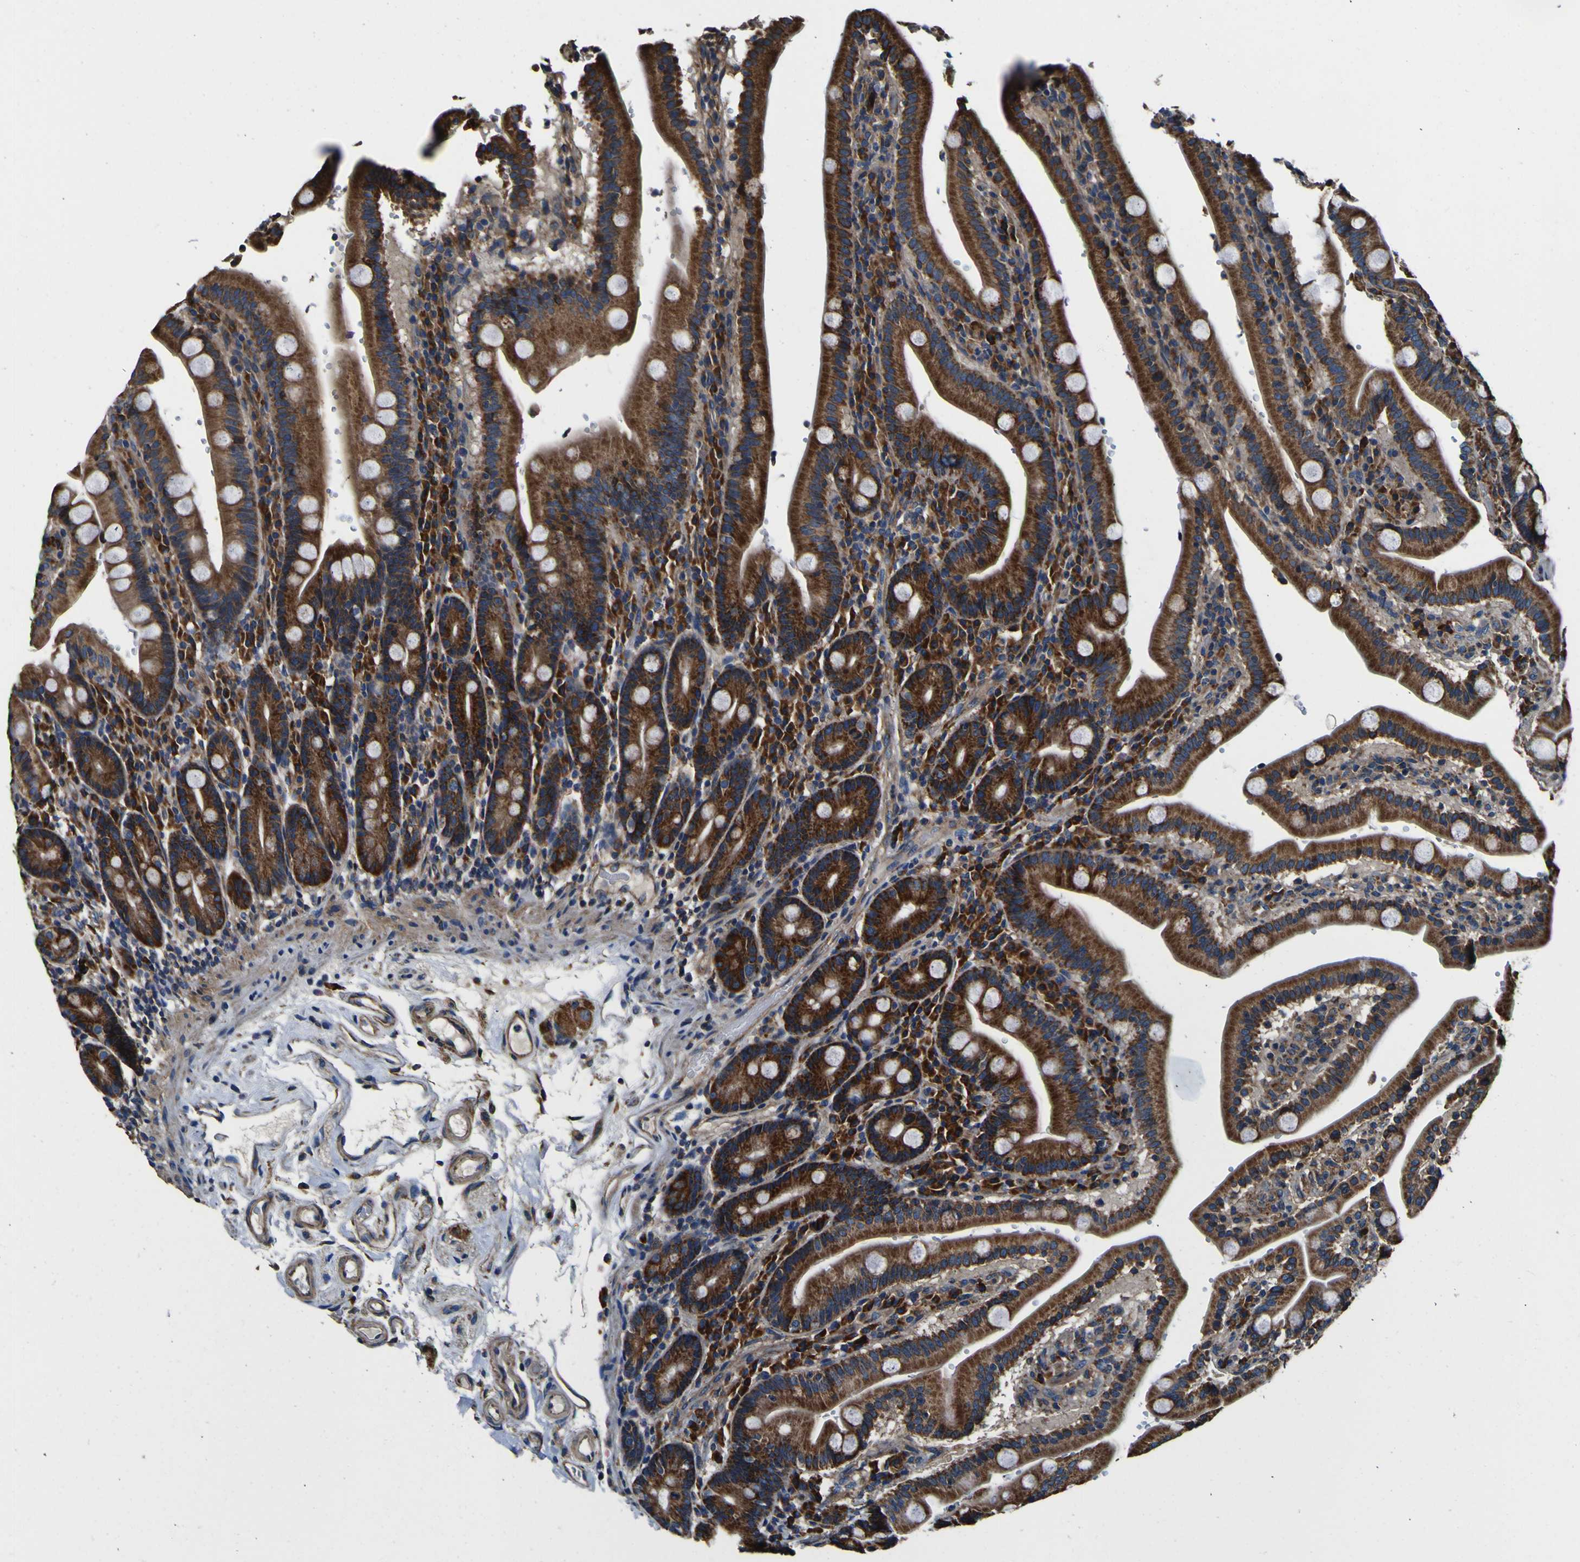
{"staining": {"intensity": "strong", "quantity": ">75%", "location": "cytoplasmic/membranous"}, "tissue": "duodenum", "cell_type": "Glandular cells", "image_type": "normal", "snomed": [{"axis": "morphology", "description": "Normal tissue, NOS"}, {"axis": "topography", "description": "Small intestine, NOS"}], "caption": "Protein staining of unremarkable duodenum demonstrates strong cytoplasmic/membranous staining in approximately >75% of glandular cells.", "gene": "INPP5A", "patient": {"sex": "female", "age": 71}}